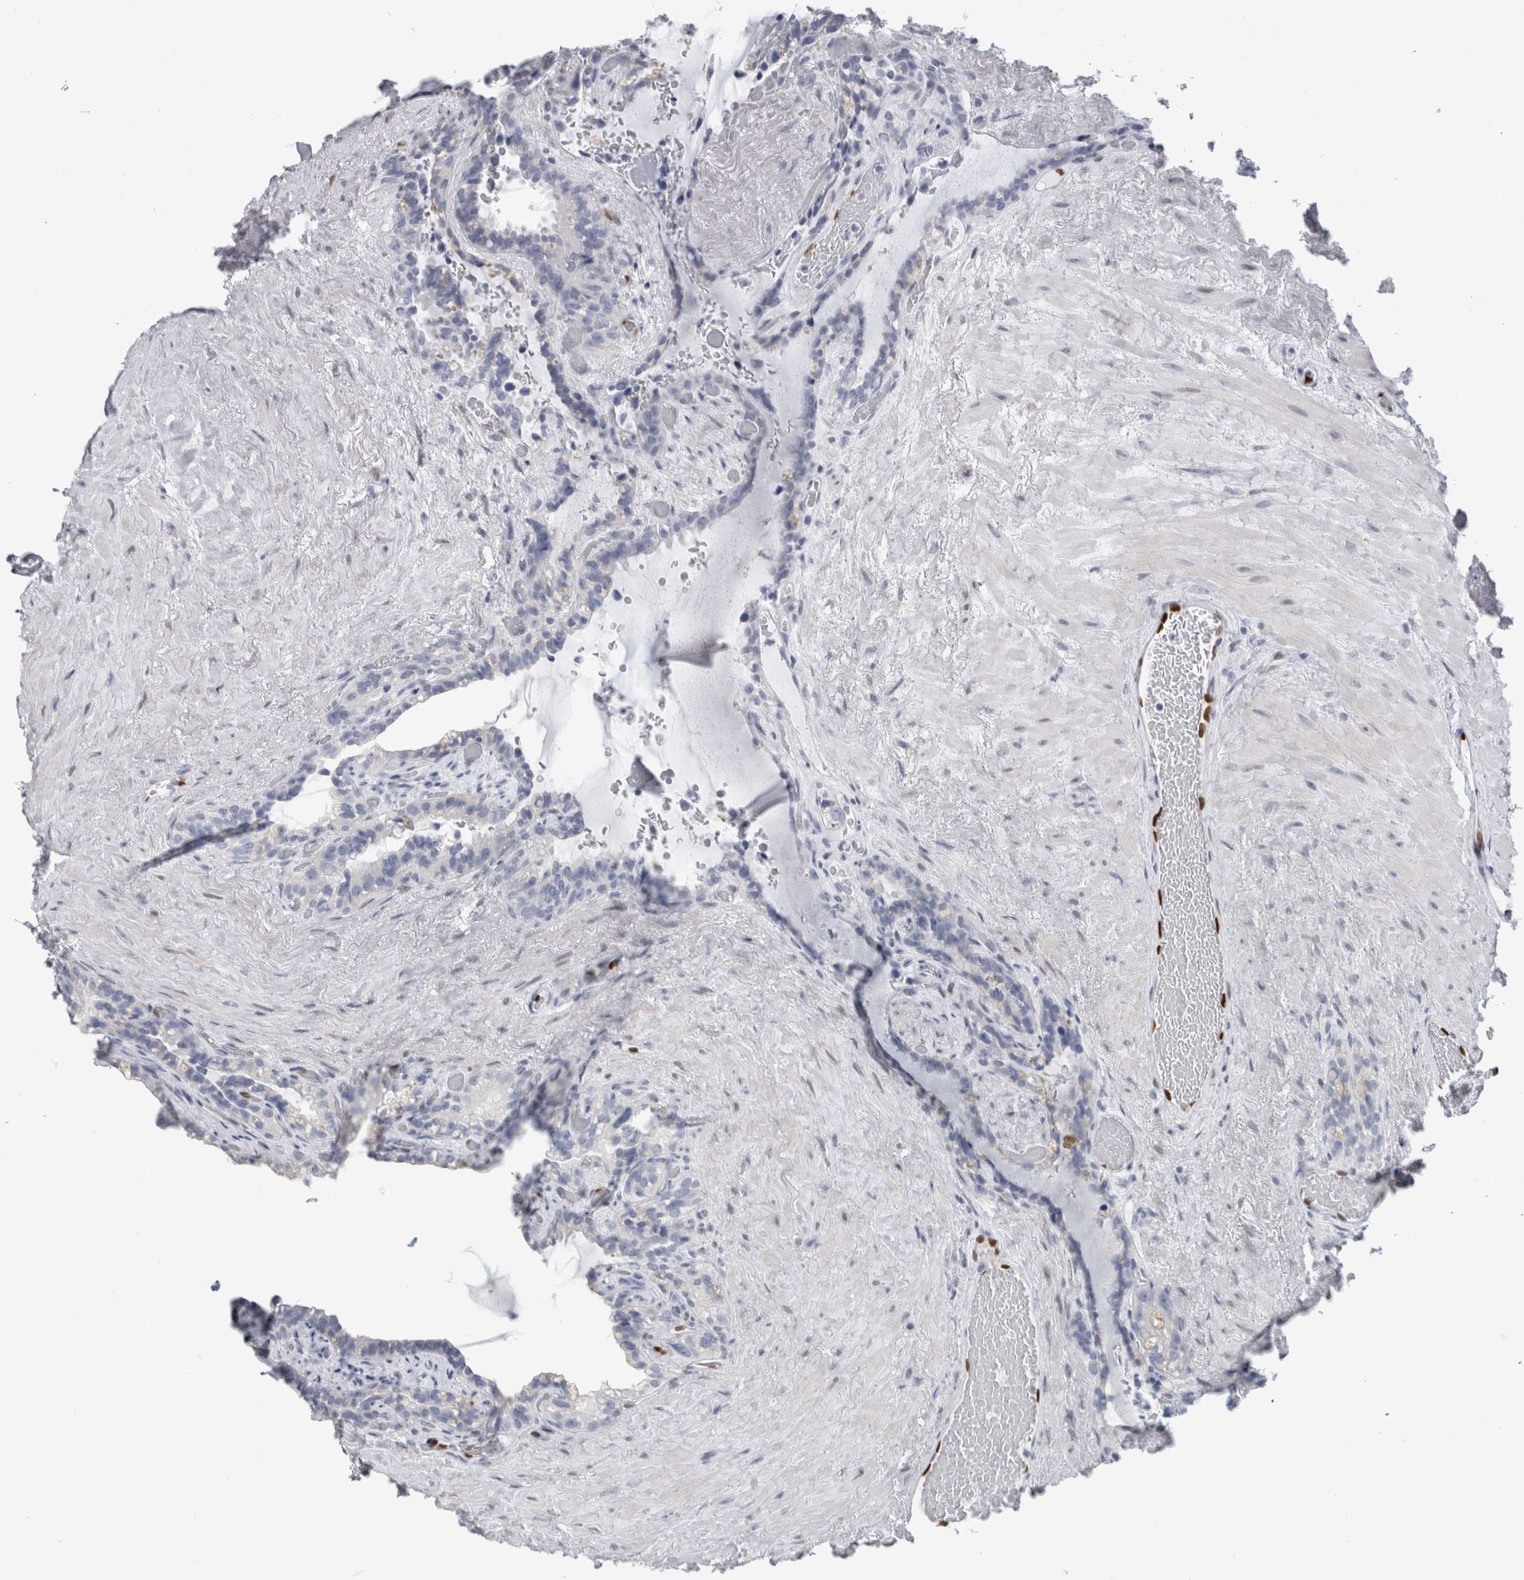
{"staining": {"intensity": "negative", "quantity": "none", "location": "none"}, "tissue": "seminal vesicle", "cell_type": "Glandular cells", "image_type": "normal", "snomed": [{"axis": "morphology", "description": "Normal tissue, NOS"}, {"axis": "topography", "description": "Seminal veicle"}], "caption": "A micrograph of seminal vesicle stained for a protein shows no brown staining in glandular cells.", "gene": "IL33", "patient": {"sex": "male", "age": 80}}